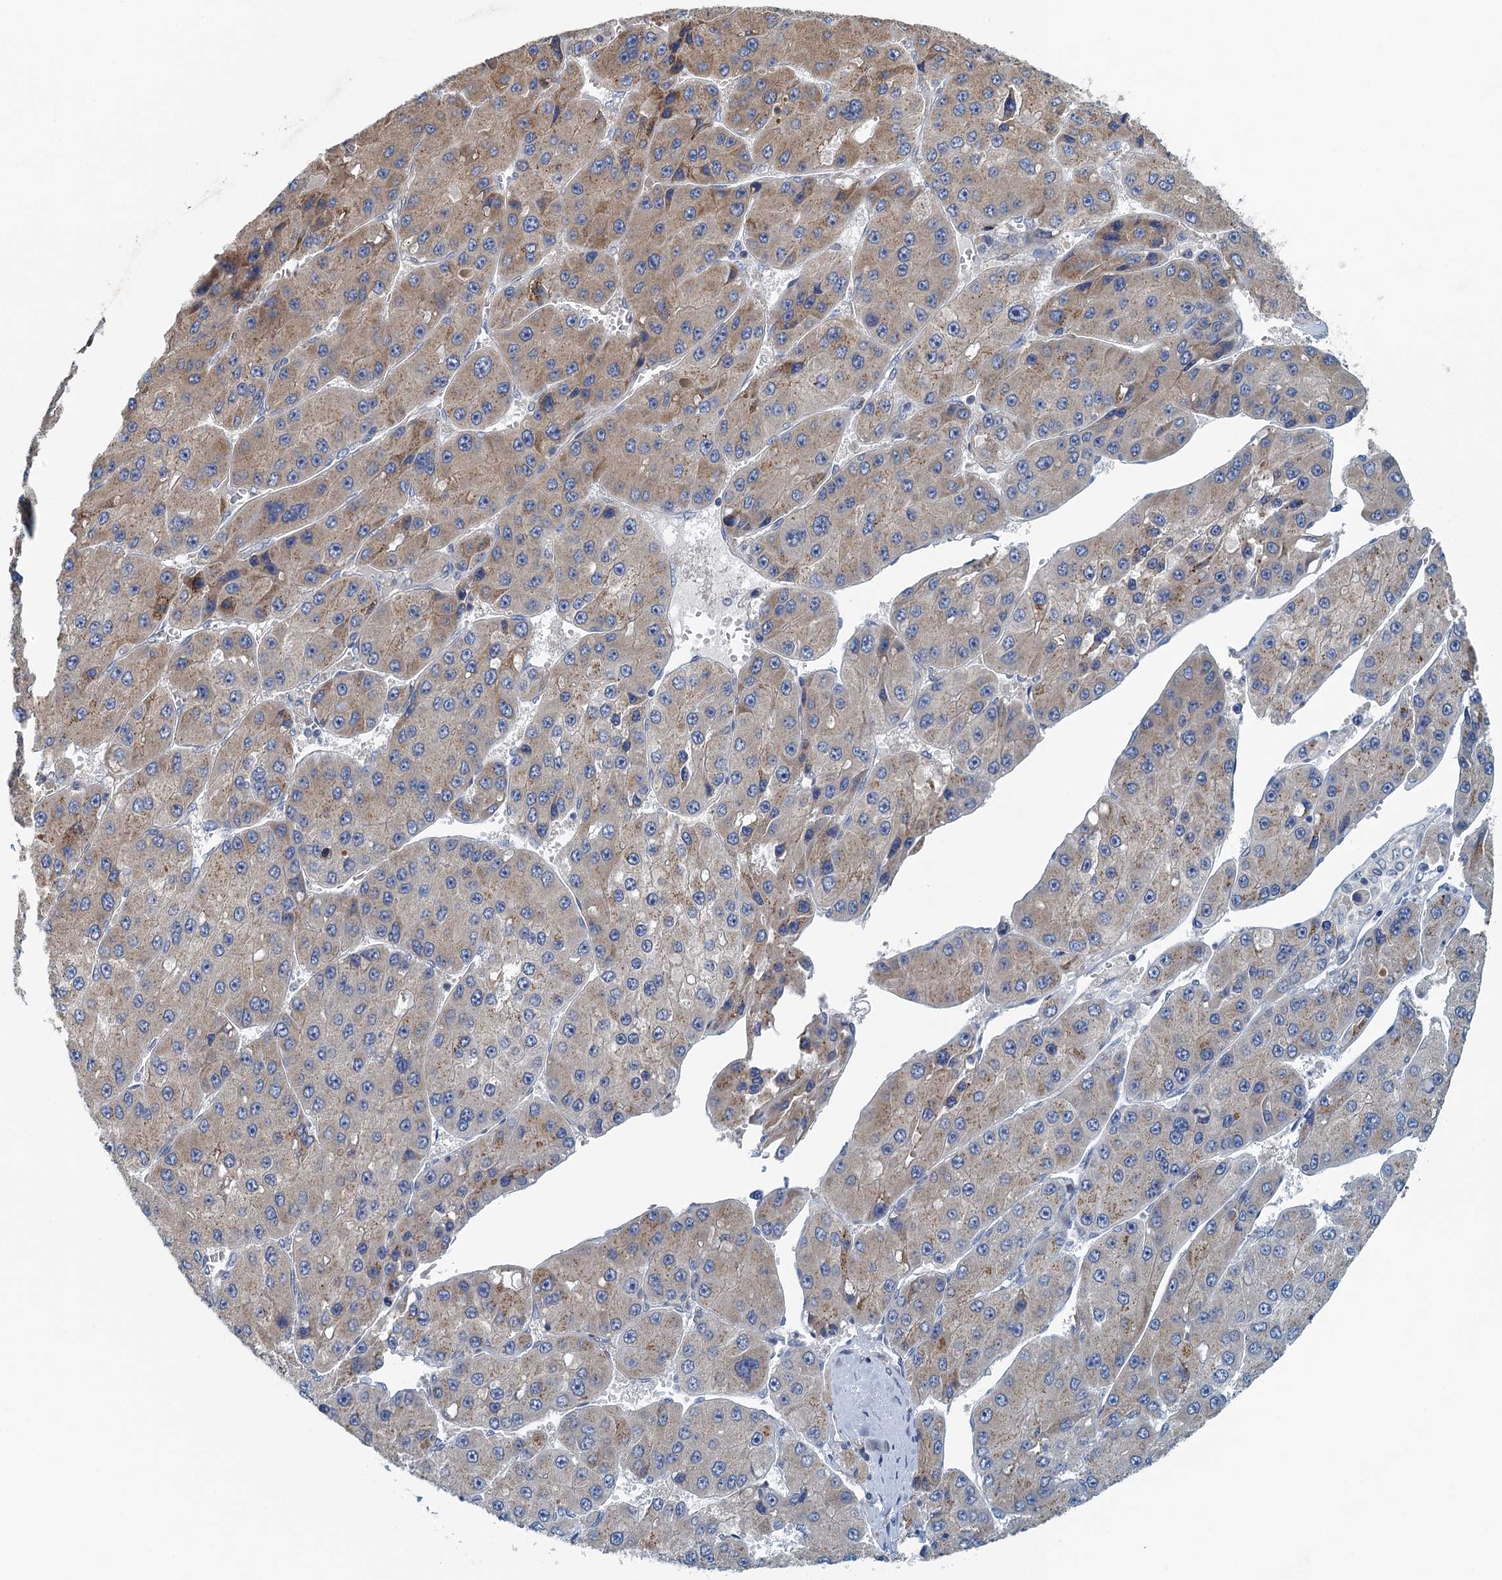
{"staining": {"intensity": "weak", "quantity": "25%-75%", "location": "cytoplasmic/membranous"}, "tissue": "liver cancer", "cell_type": "Tumor cells", "image_type": "cancer", "snomed": [{"axis": "morphology", "description": "Carcinoma, Hepatocellular, NOS"}, {"axis": "topography", "description": "Liver"}], "caption": "Immunohistochemistry image of neoplastic tissue: hepatocellular carcinoma (liver) stained using immunohistochemistry (IHC) shows low levels of weak protein expression localized specifically in the cytoplasmic/membranous of tumor cells, appearing as a cytoplasmic/membranous brown color.", "gene": "ALG2", "patient": {"sex": "female", "age": 73}}